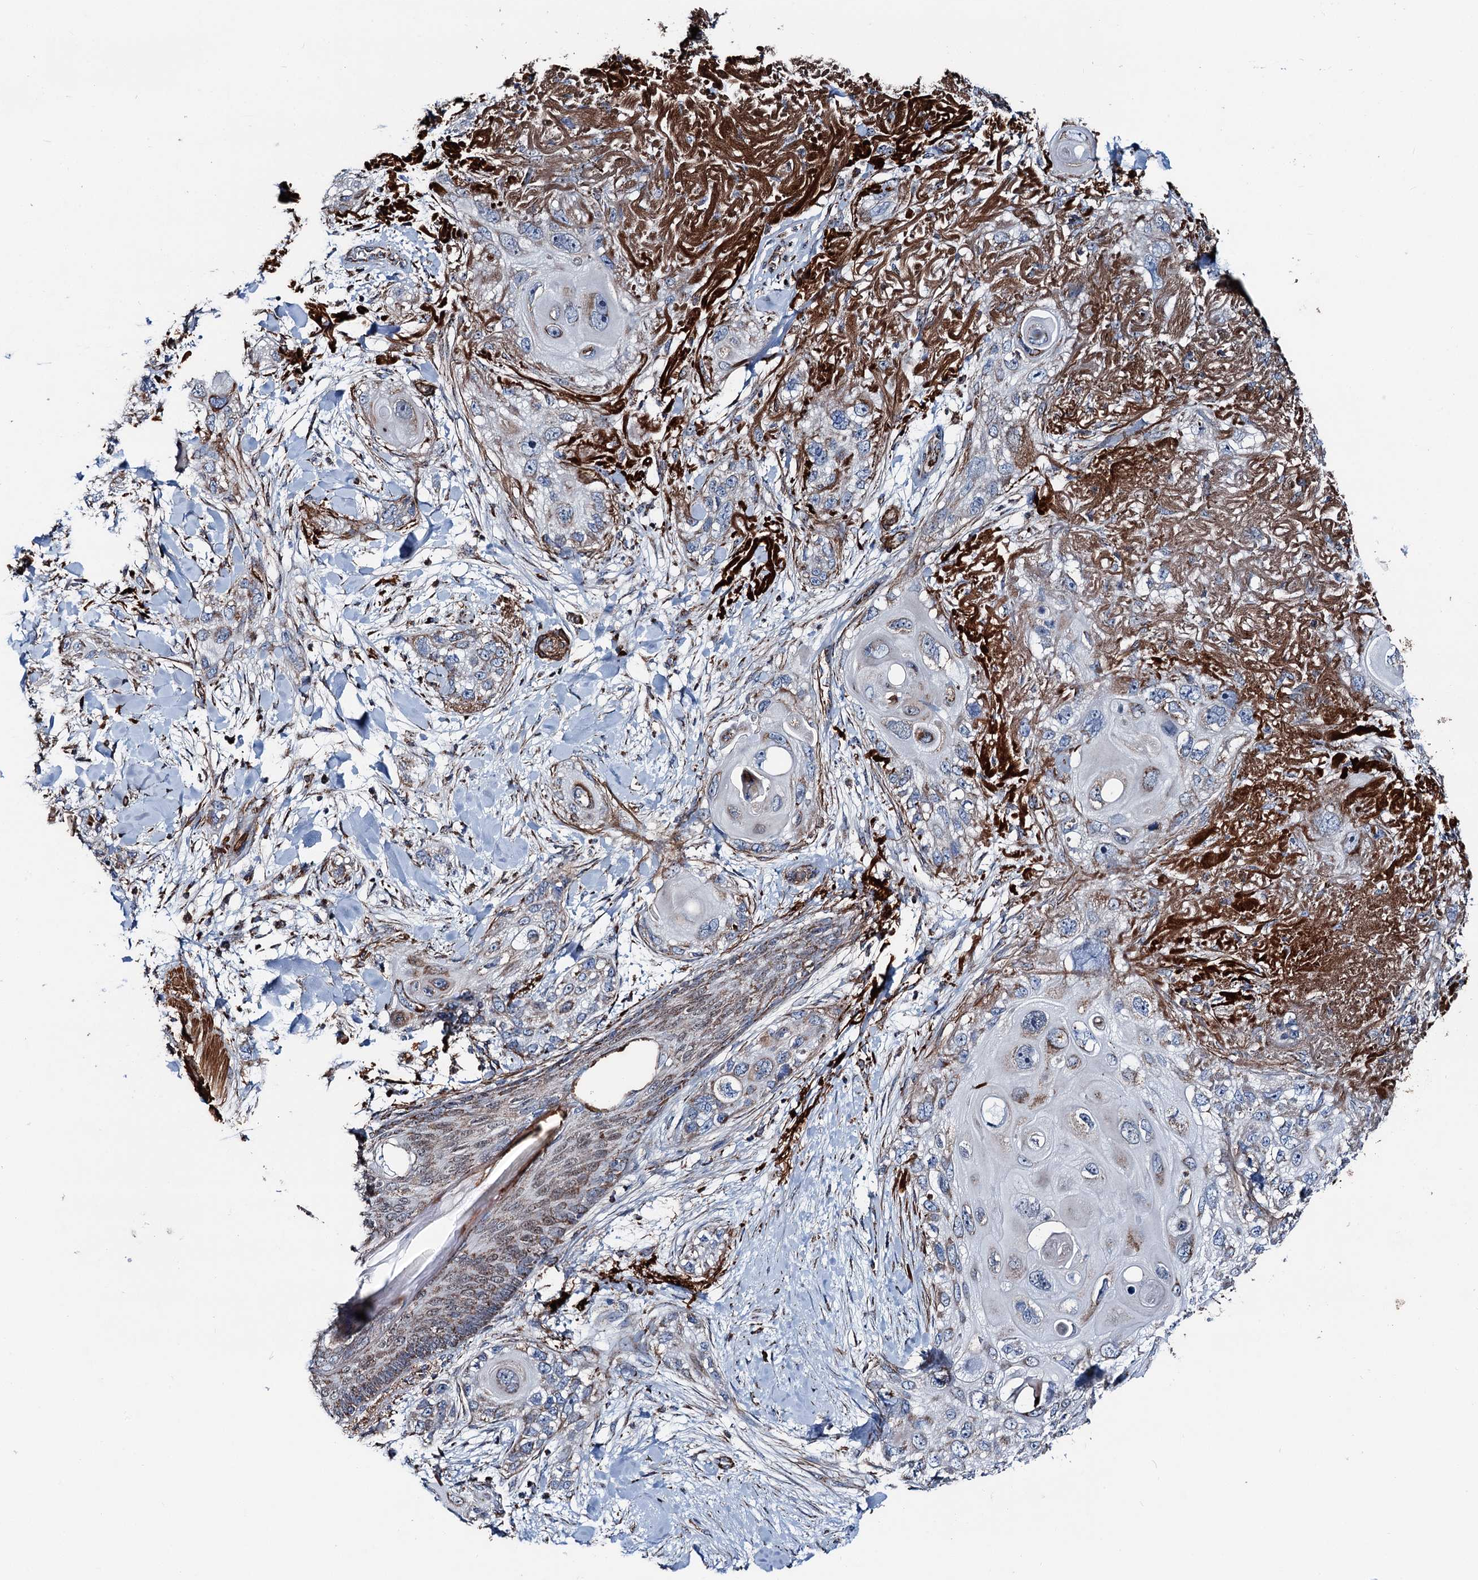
{"staining": {"intensity": "moderate", "quantity": "<25%", "location": "cytoplasmic/membranous"}, "tissue": "skin cancer", "cell_type": "Tumor cells", "image_type": "cancer", "snomed": [{"axis": "morphology", "description": "Normal tissue, NOS"}, {"axis": "morphology", "description": "Squamous cell carcinoma, NOS"}, {"axis": "topography", "description": "Skin"}], "caption": "A photomicrograph of skin cancer stained for a protein shows moderate cytoplasmic/membranous brown staining in tumor cells.", "gene": "DDIAS", "patient": {"sex": "male", "age": 72}}